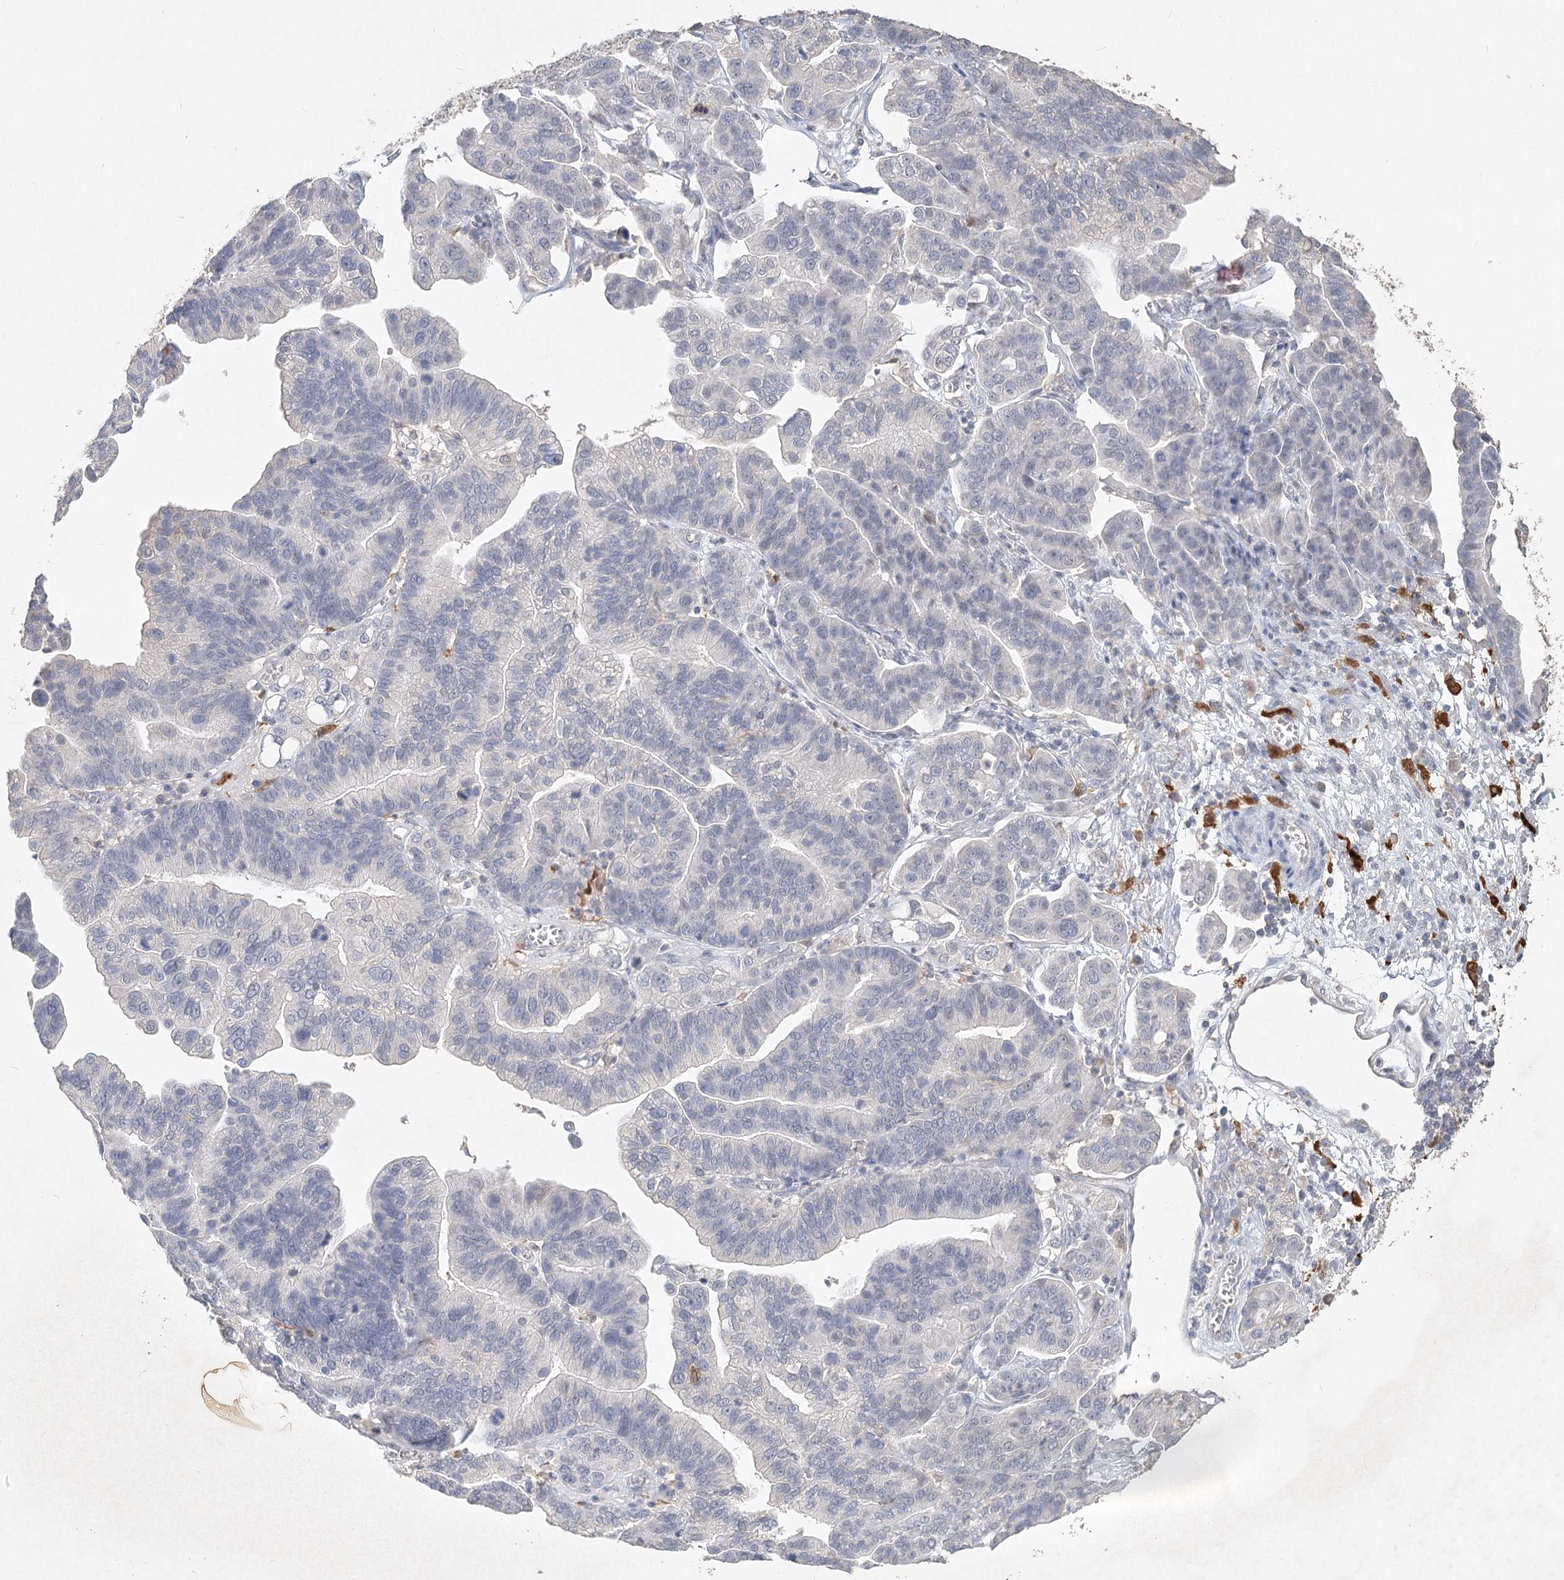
{"staining": {"intensity": "negative", "quantity": "none", "location": "none"}, "tissue": "ovarian cancer", "cell_type": "Tumor cells", "image_type": "cancer", "snomed": [{"axis": "morphology", "description": "Cystadenocarcinoma, serous, NOS"}, {"axis": "topography", "description": "Ovary"}], "caption": "Photomicrograph shows no significant protein staining in tumor cells of ovarian cancer. Brightfield microscopy of immunohistochemistry (IHC) stained with DAB (3,3'-diaminobenzidine) (brown) and hematoxylin (blue), captured at high magnification.", "gene": "ARSI", "patient": {"sex": "female", "age": 56}}